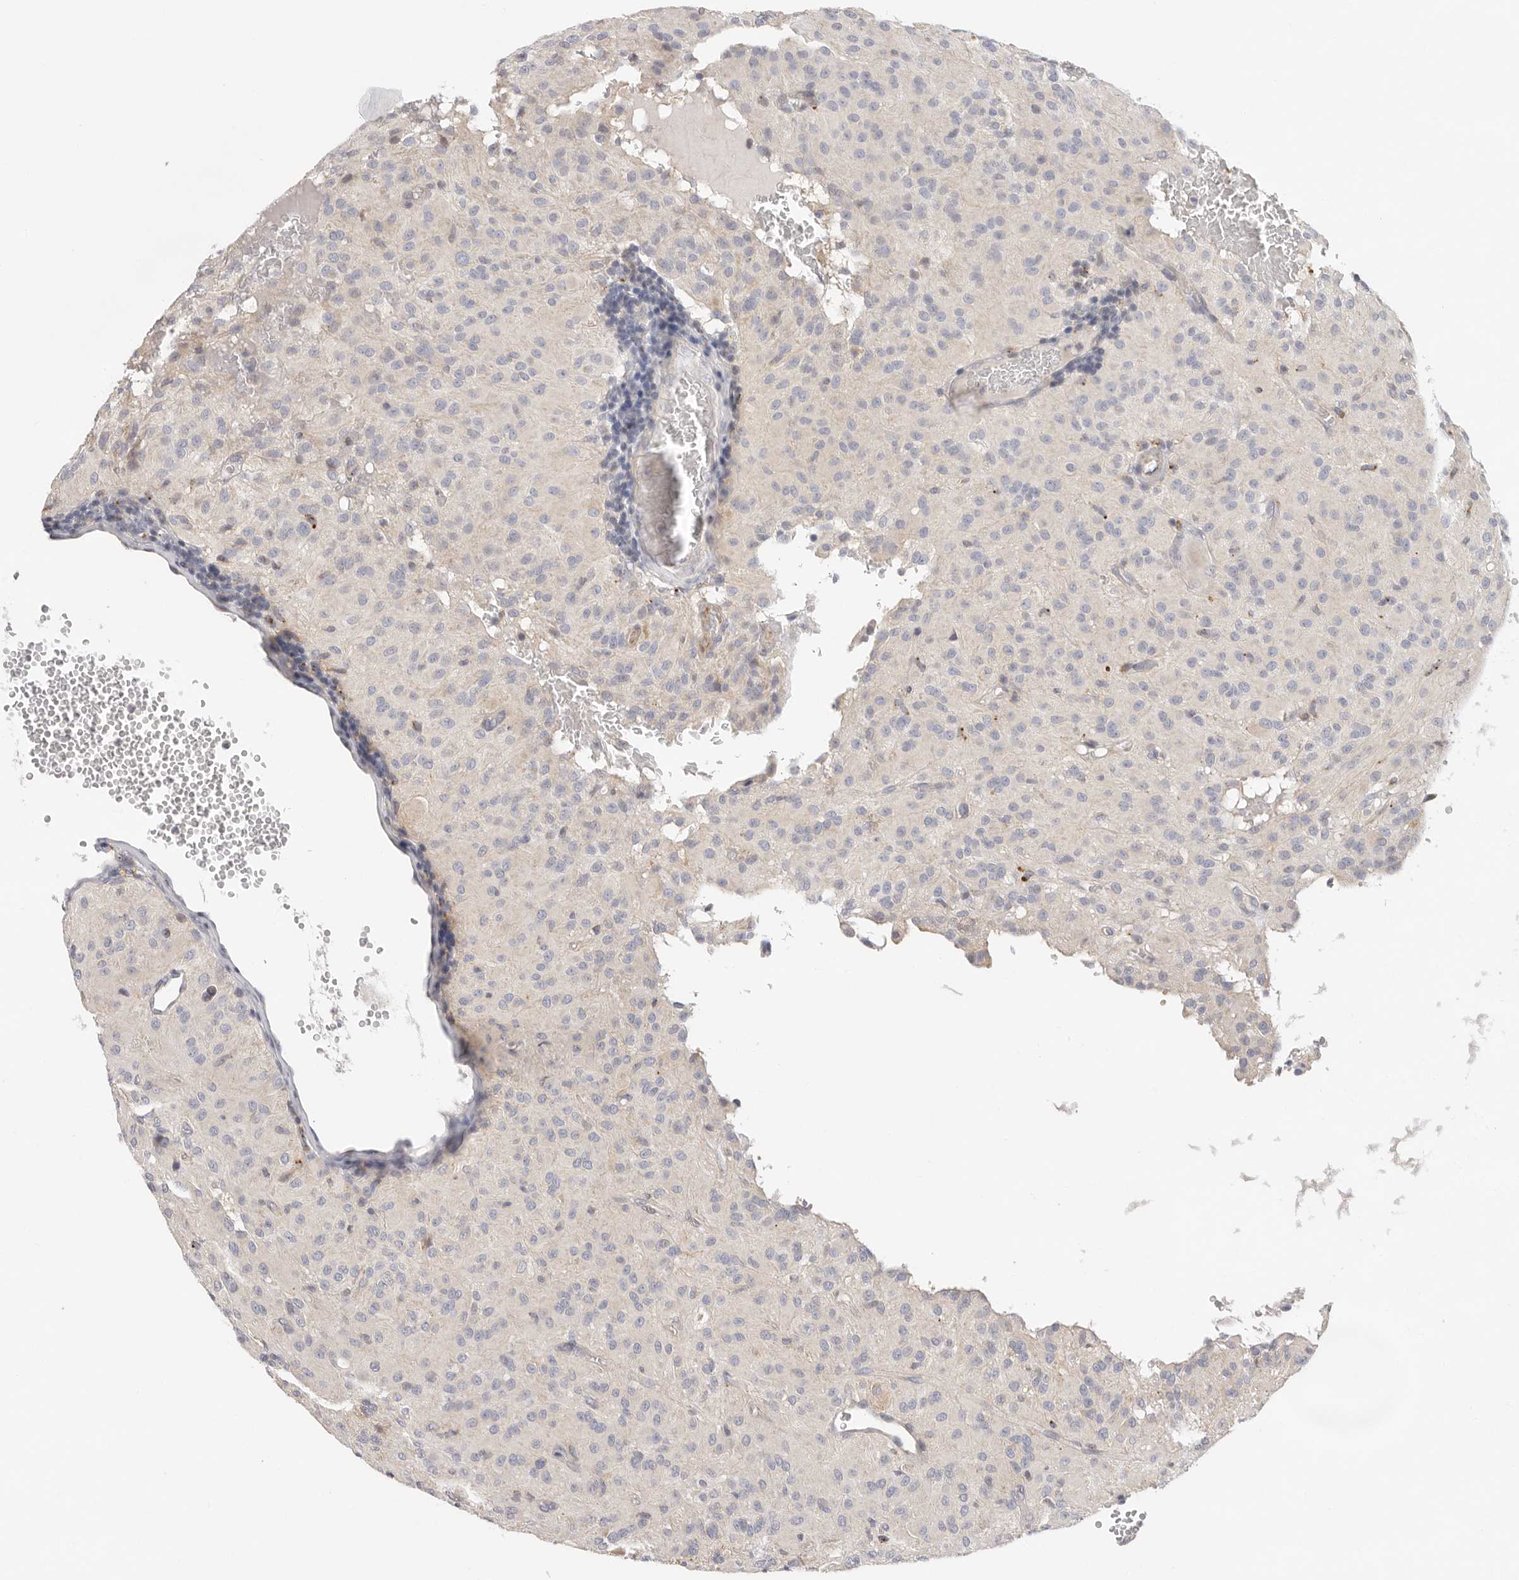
{"staining": {"intensity": "negative", "quantity": "none", "location": "none"}, "tissue": "glioma", "cell_type": "Tumor cells", "image_type": "cancer", "snomed": [{"axis": "morphology", "description": "Glioma, malignant, High grade"}, {"axis": "topography", "description": "Brain"}], "caption": "Glioma stained for a protein using immunohistochemistry displays no expression tumor cells.", "gene": "USH1C", "patient": {"sex": "female", "age": 59}}